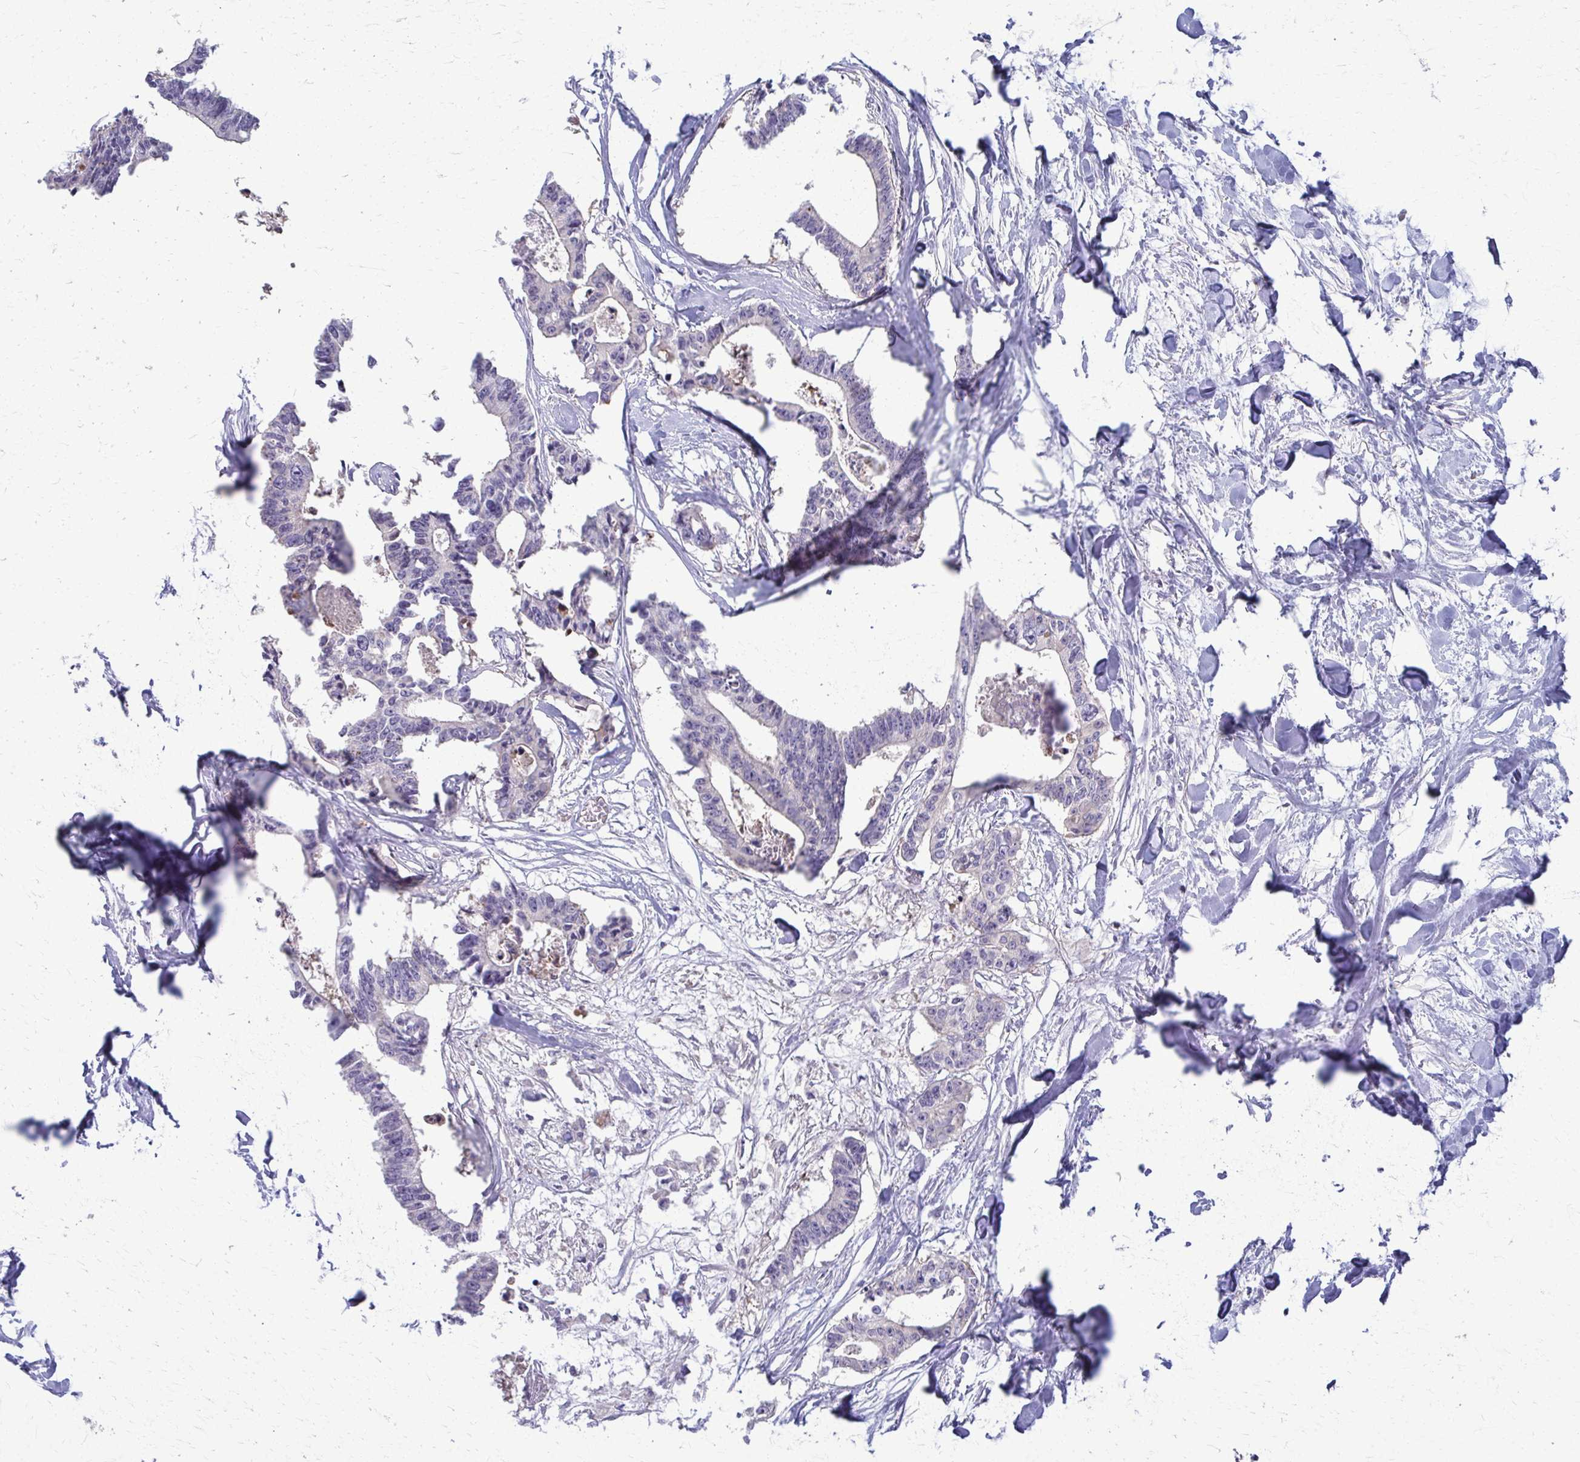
{"staining": {"intensity": "negative", "quantity": "none", "location": "none"}, "tissue": "colorectal cancer", "cell_type": "Tumor cells", "image_type": "cancer", "snomed": [{"axis": "morphology", "description": "Adenocarcinoma, NOS"}, {"axis": "topography", "description": "Rectum"}], "caption": "There is no significant positivity in tumor cells of adenocarcinoma (colorectal).", "gene": "OR4M1", "patient": {"sex": "male", "age": 57}}